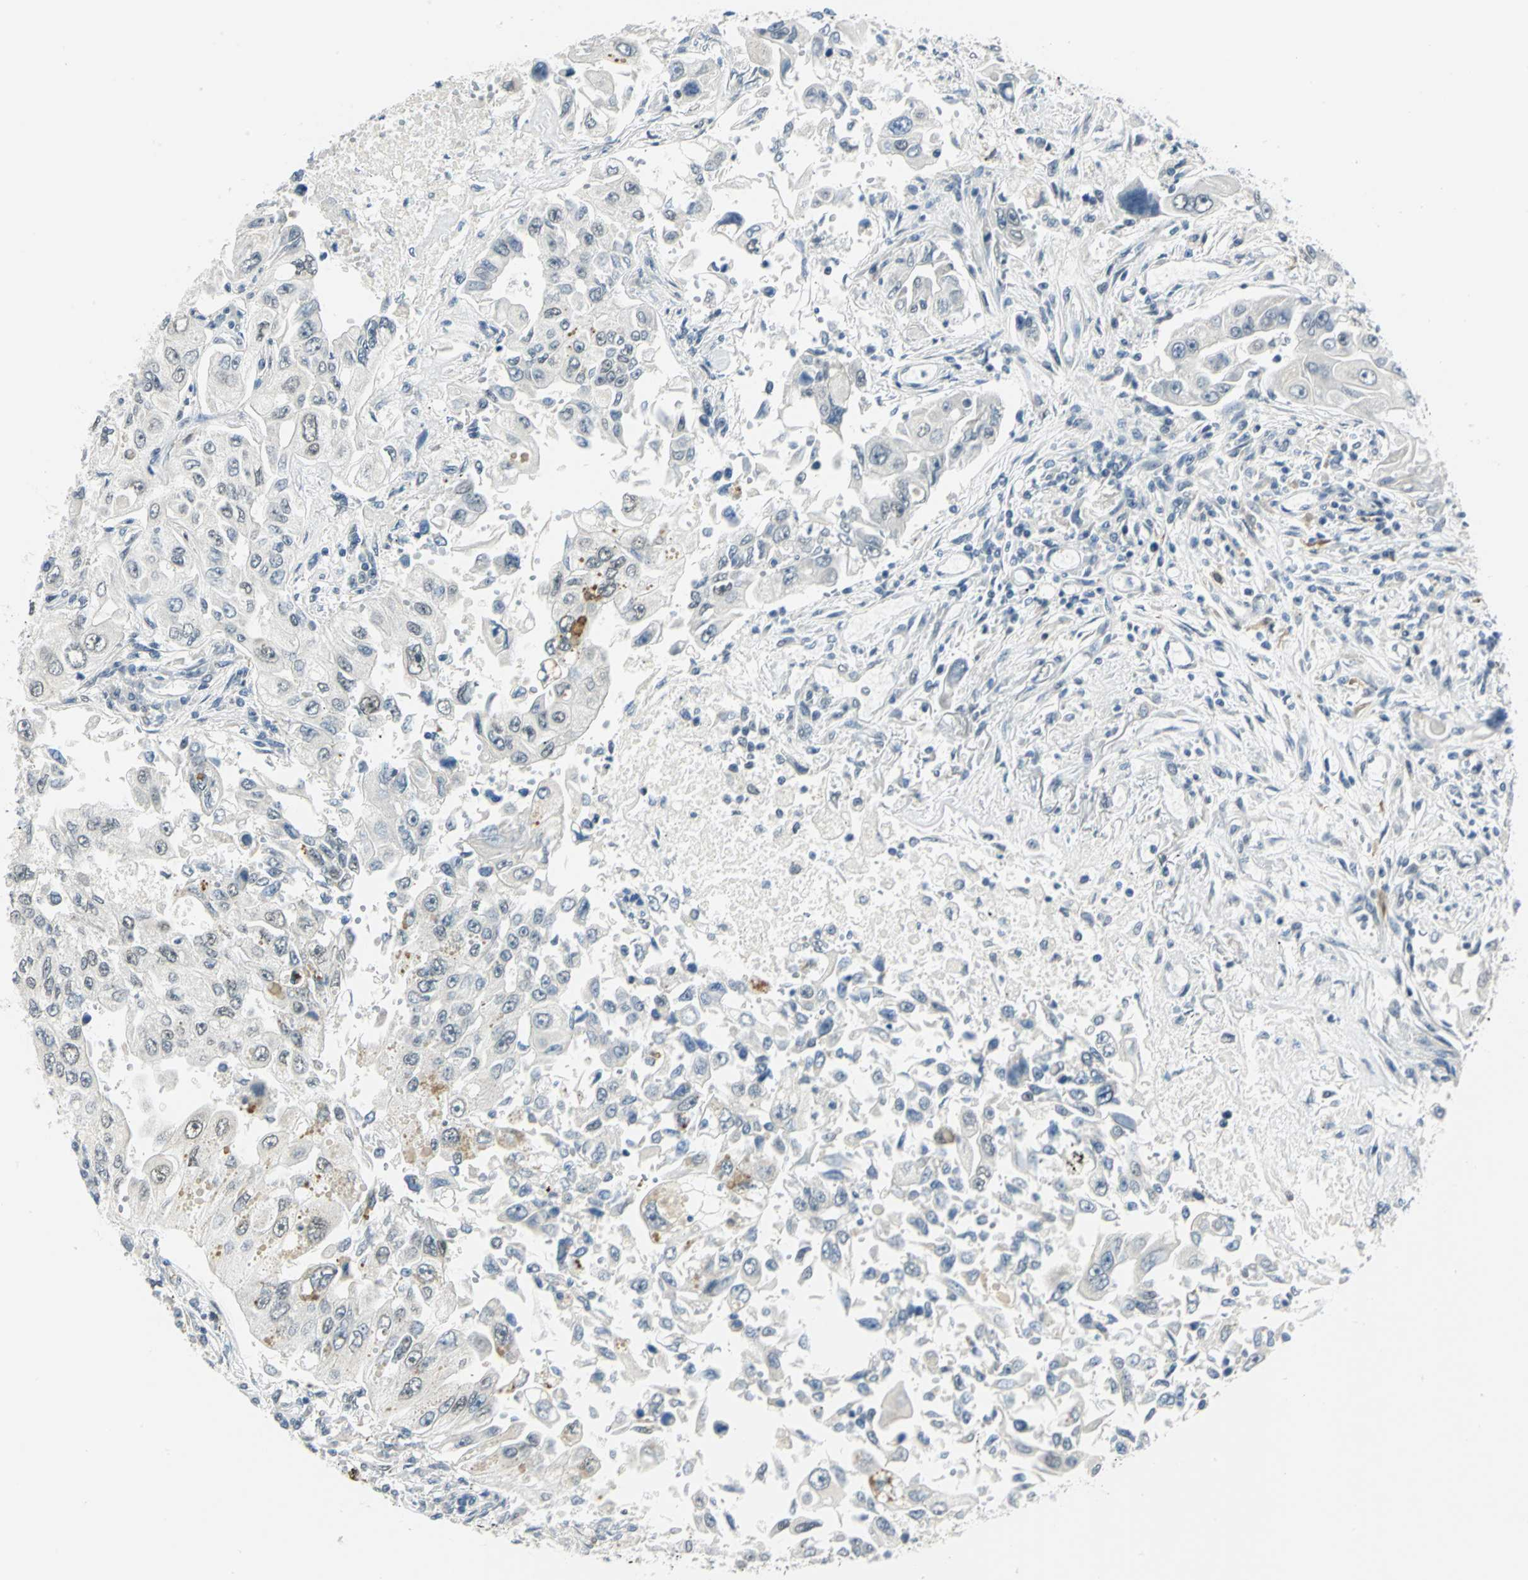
{"staining": {"intensity": "negative", "quantity": "none", "location": "none"}, "tissue": "lung cancer", "cell_type": "Tumor cells", "image_type": "cancer", "snomed": [{"axis": "morphology", "description": "Adenocarcinoma, NOS"}, {"axis": "topography", "description": "Lung"}], "caption": "Image shows no significant protein expression in tumor cells of lung cancer.", "gene": "MTMR10", "patient": {"sex": "male", "age": 84}}